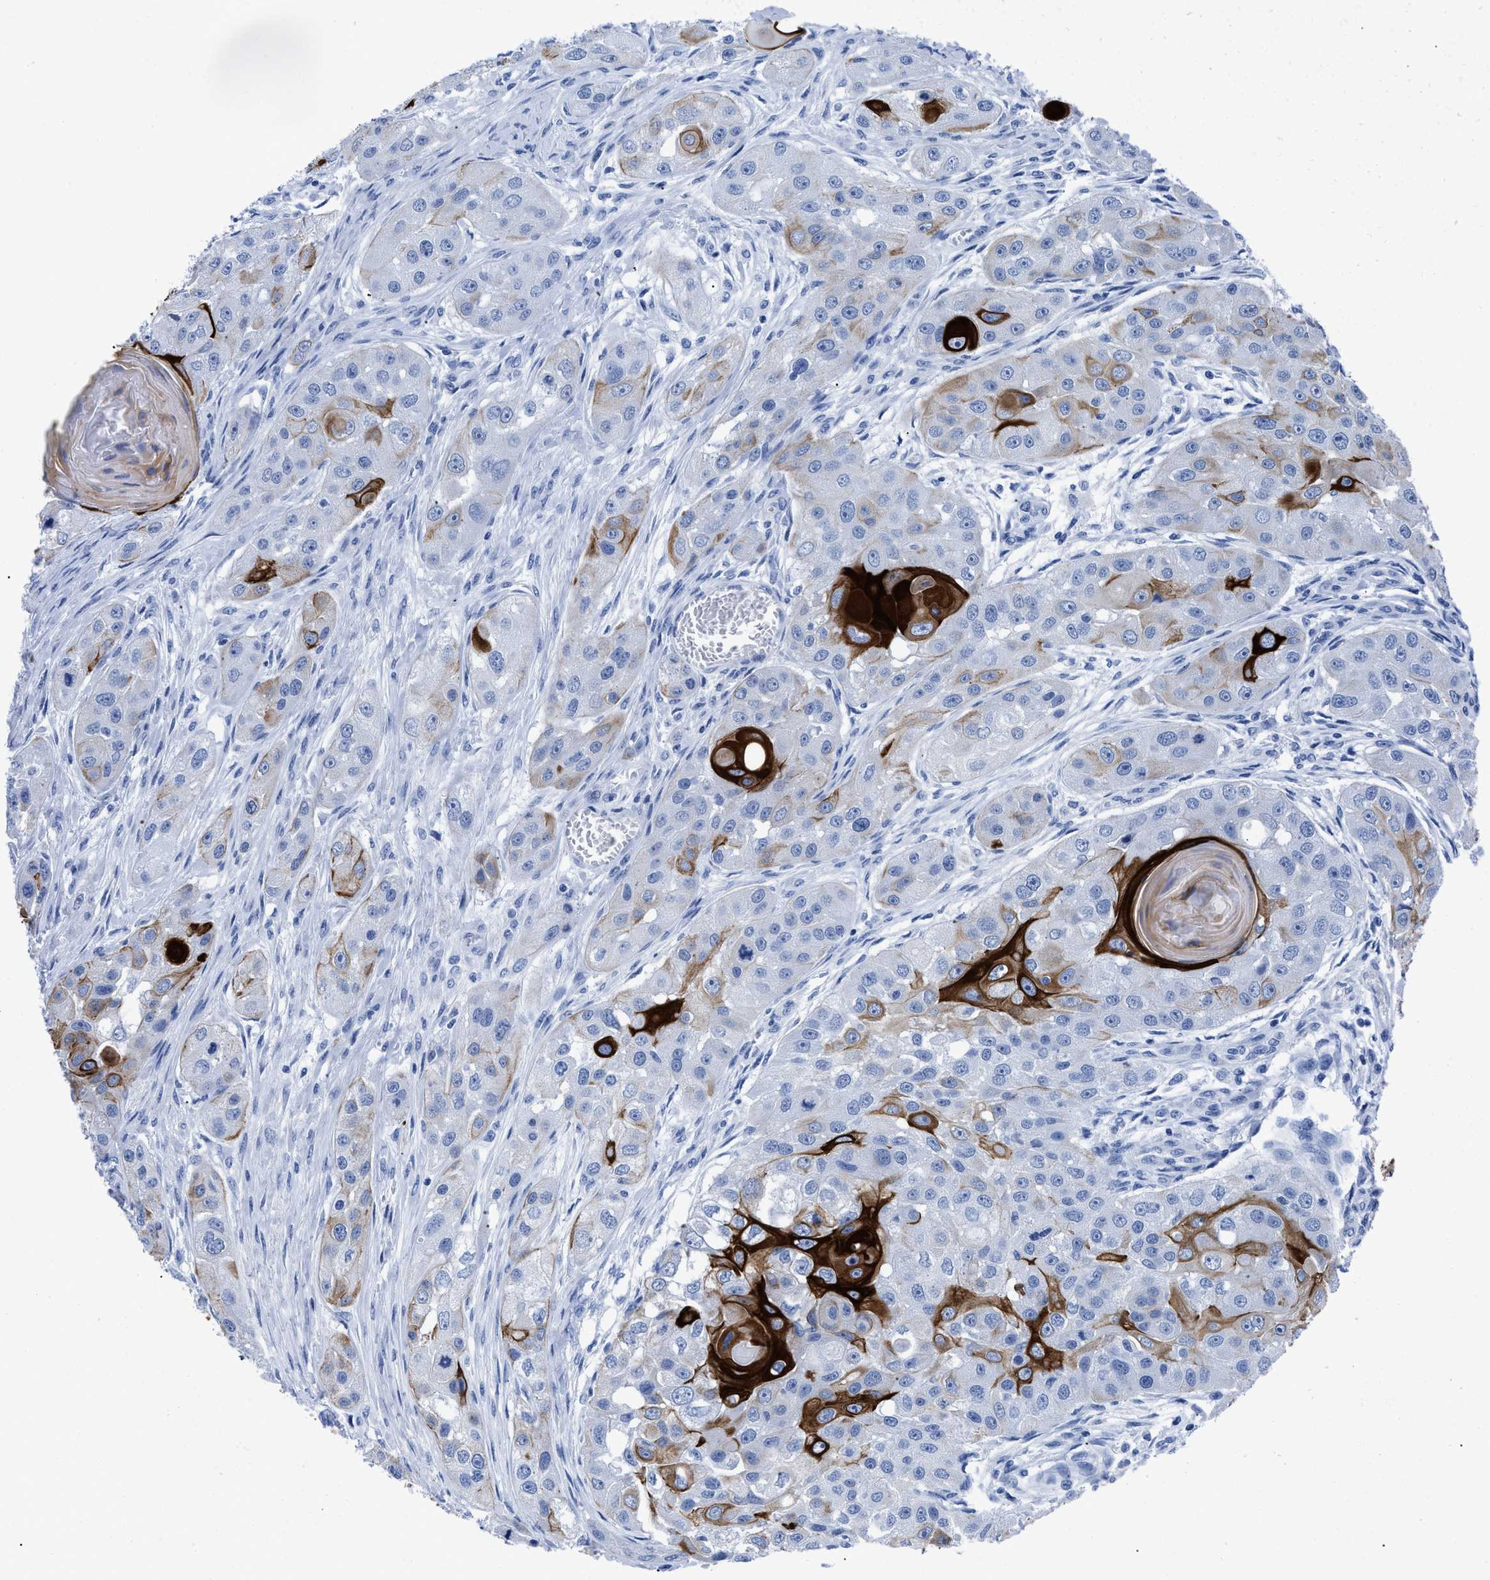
{"staining": {"intensity": "strong", "quantity": "25%-75%", "location": "cytoplasmic/membranous"}, "tissue": "head and neck cancer", "cell_type": "Tumor cells", "image_type": "cancer", "snomed": [{"axis": "morphology", "description": "Normal tissue, NOS"}, {"axis": "morphology", "description": "Squamous cell carcinoma, NOS"}, {"axis": "topography", "description": "Skeletal muscle"}, {"axis": "topography", "description": "Head-Neck"}], "caption": "Strong cytoplasmic/membranous staining for a protein is appreciated in approximately 25%-75% of tumor cells of head and neck squamous cell carcinoma using immunohistochemistry.", "gene": "DUSP26", "patient": {"sex": "male", "age": 51}}